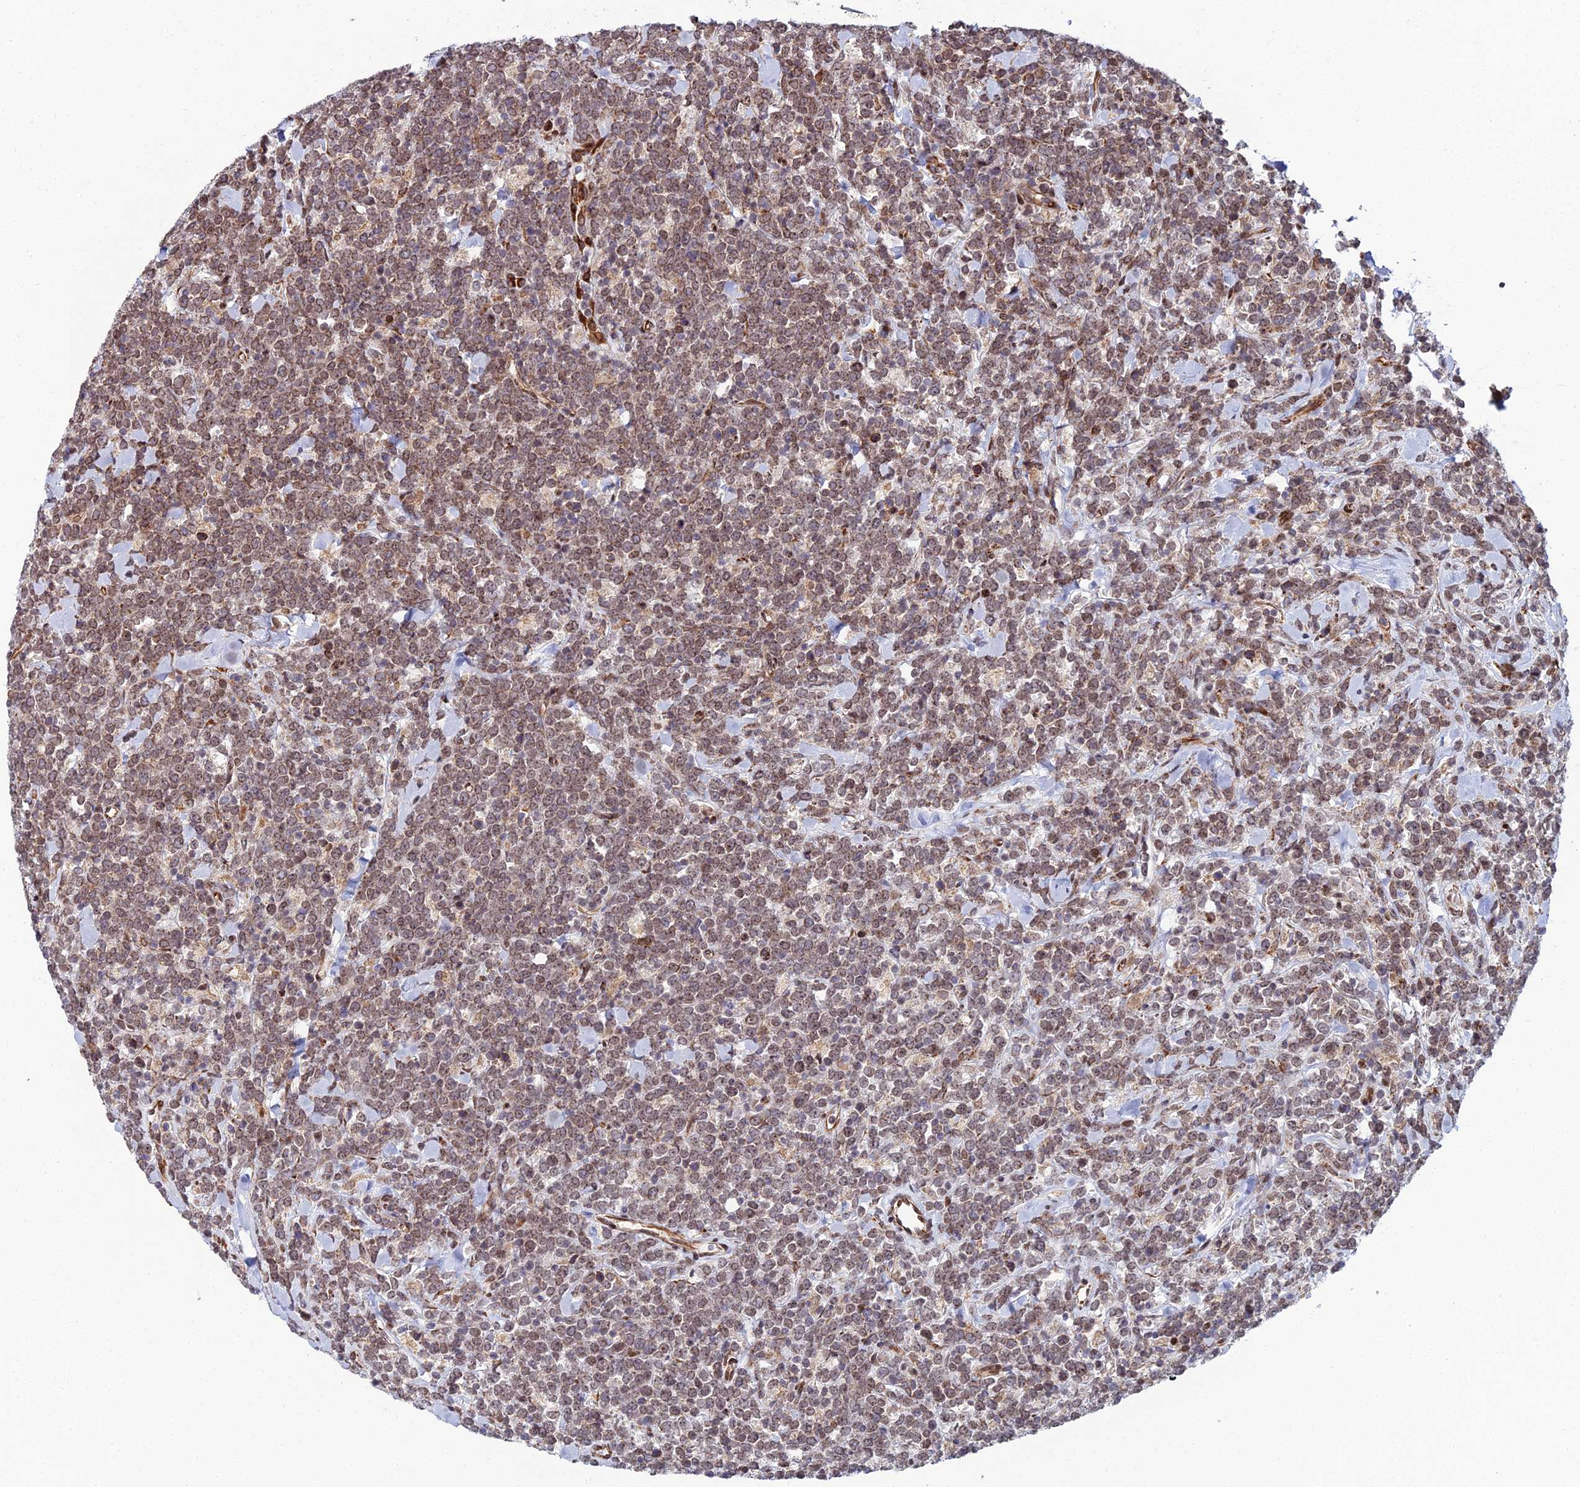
{"staining": {"intensity": "moderate", "quantity": ">75%", "location": "nuclear"}, "tissue": "lymphoma", "cell_type": "Tumor cells", "image_type": "cancer", "snomed": [{"axis": "morphology", "description": "Malignant lymphoma, non-Hodgkin's type, High grade"}, {"axis": "topography", "description": "Small intestine"}], "caption": "Lymphoma stained with a protein marker reveals moderate staining in tumor cells.", "gene": "ZNF668", "patient": {"sex": "male", "age": 8}}